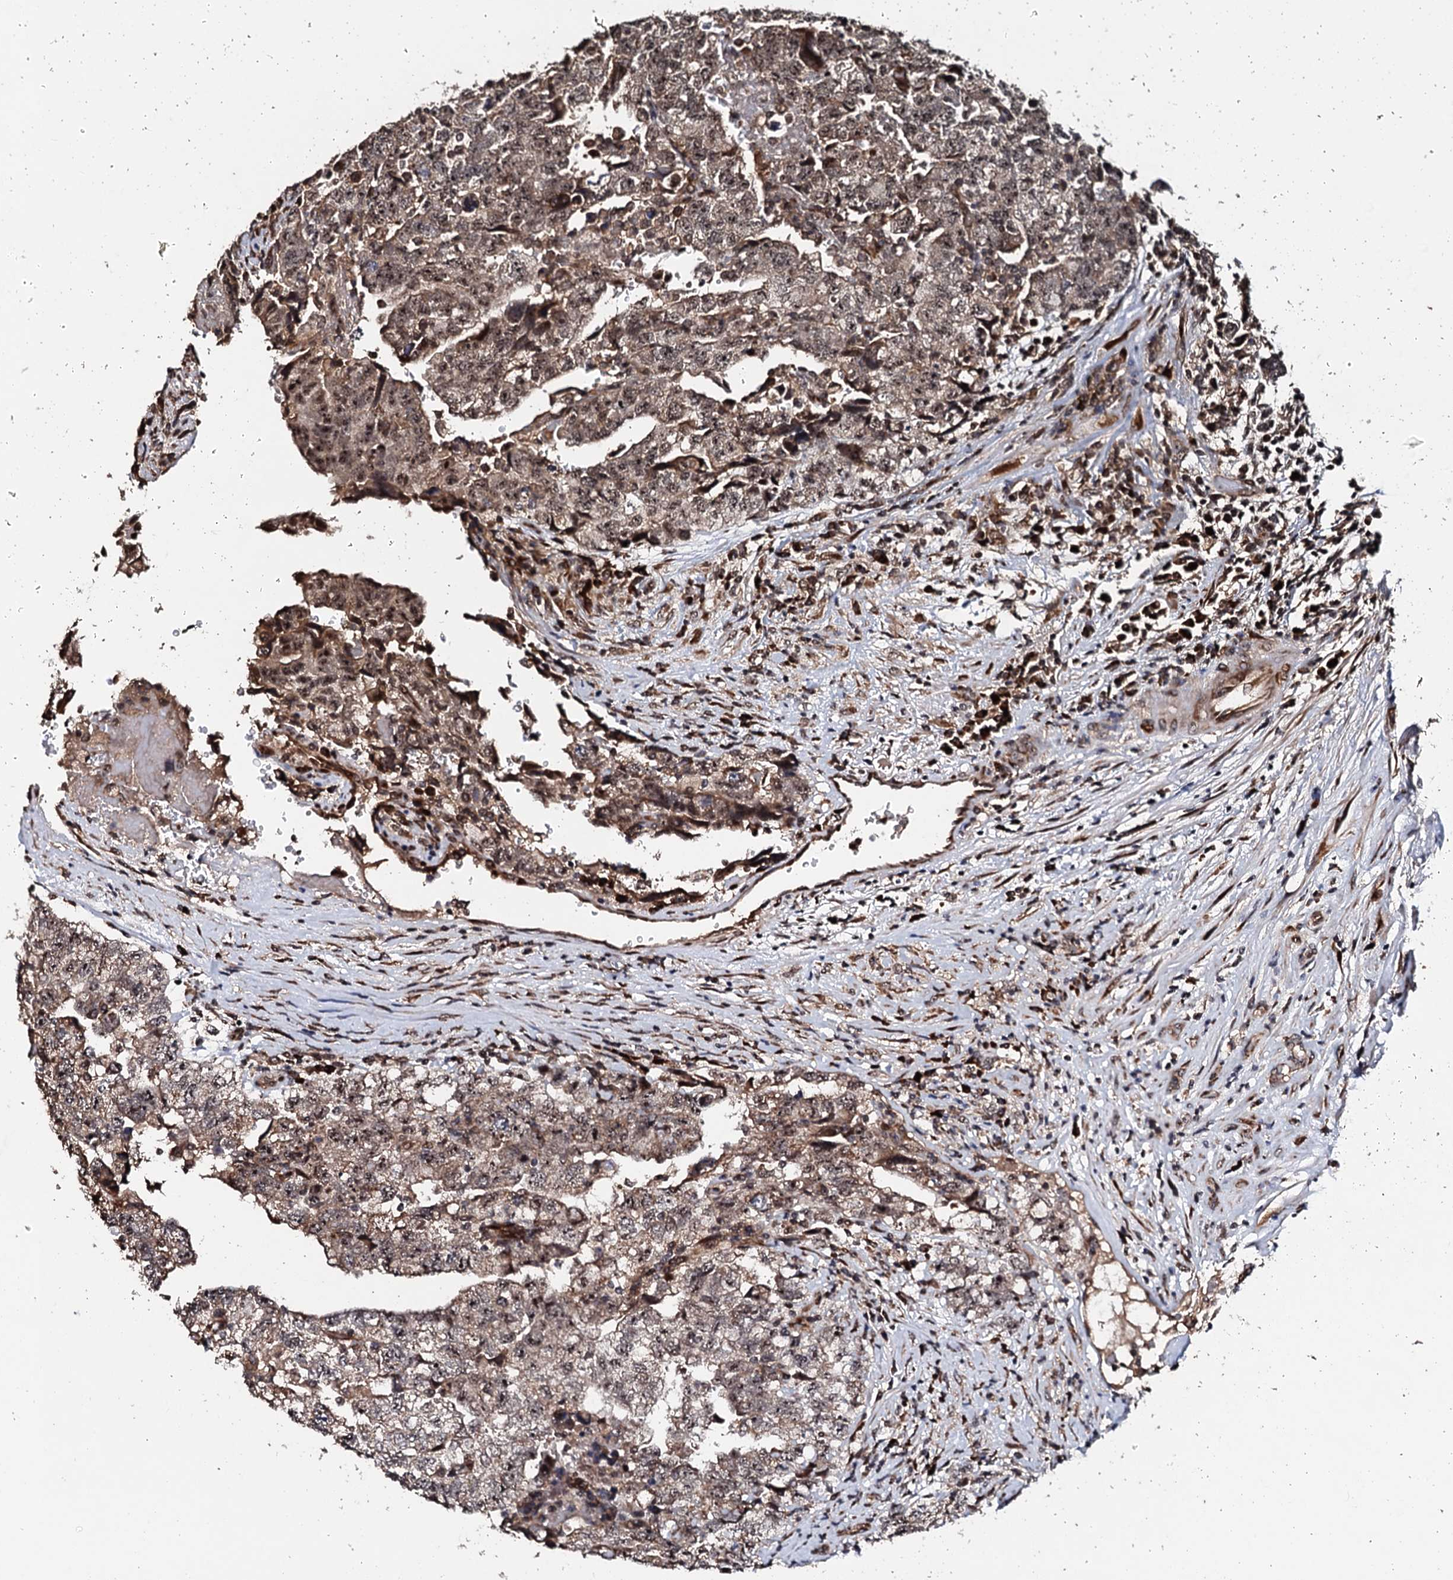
{"staining": {"intensity": "moderate", "quantity": "25%-75%", "location": "nuclear"}, "tissue": "testis cancer", "cell_type": "Tumor cells", "image_type": "cancer", "snomed": [{"axis": "morphology", "description": "Carcinoma, Embryonal, NOS"}, {"axis": "topography", "description": "Testis"}], "caption": "A brown stain shows moderate nuclear staining of a protein in human testis cancer tumor cells.", "gene": "FAM111A", "patient": {"sex": "male", "age": 36}}